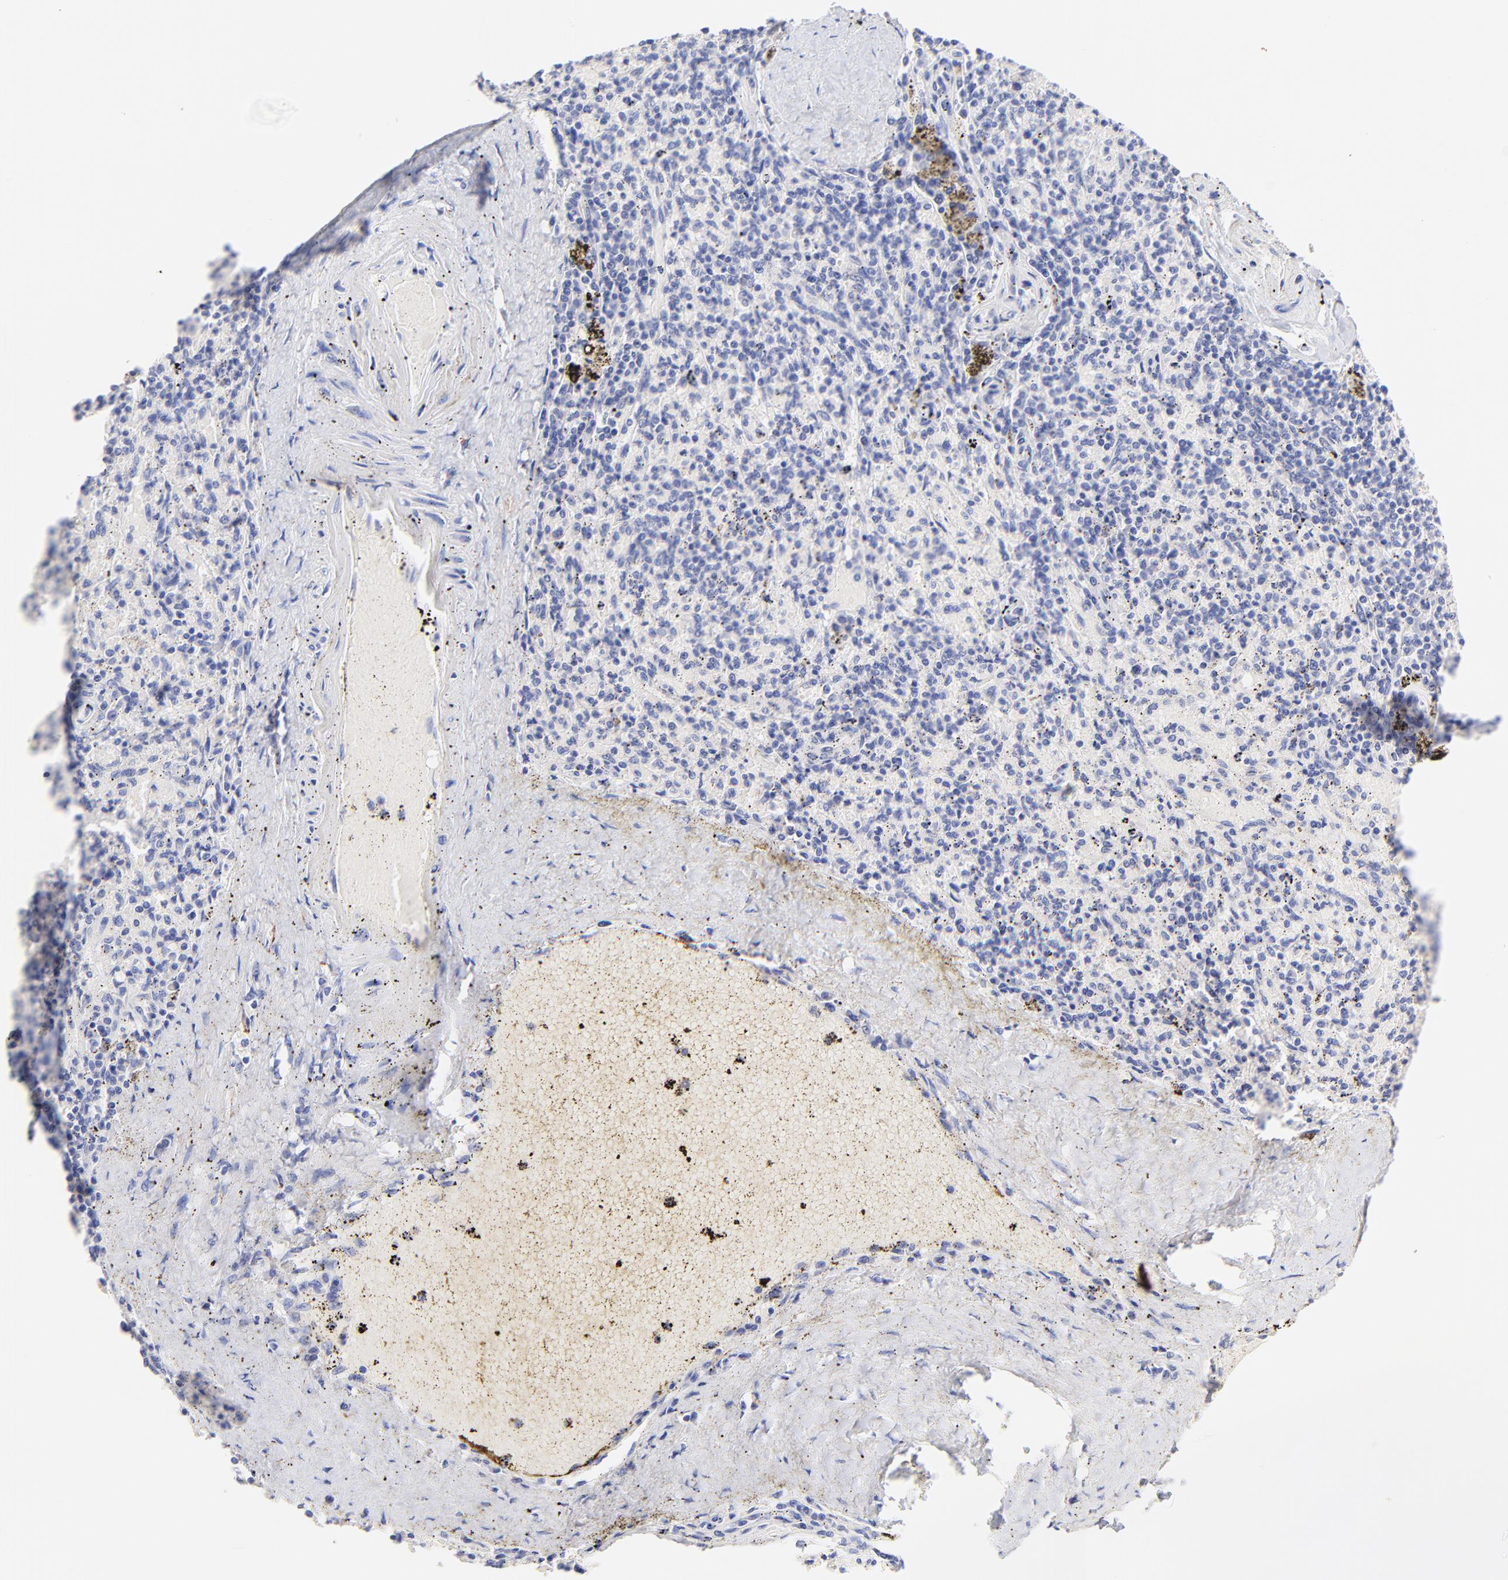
{"staining": {"intensity": "negative", "quantity": "none", "location": "none"}, "tissue": "spleen", "cell_type": "Cells in red pulp", "image_type": "normal", "snomed": [{"axis": "morphology", "description": "Normal tissue, NOS"}, {"axis": "topography", "description": "Spleen"}], "caption": "Immunohistochemistry photomicrograph of benign spleen: spleen stained with DAB displays no significant protein staining in cells in red pulp.", "gene": "RAB3A", "patient": {"sex": "female", "age": 43}}